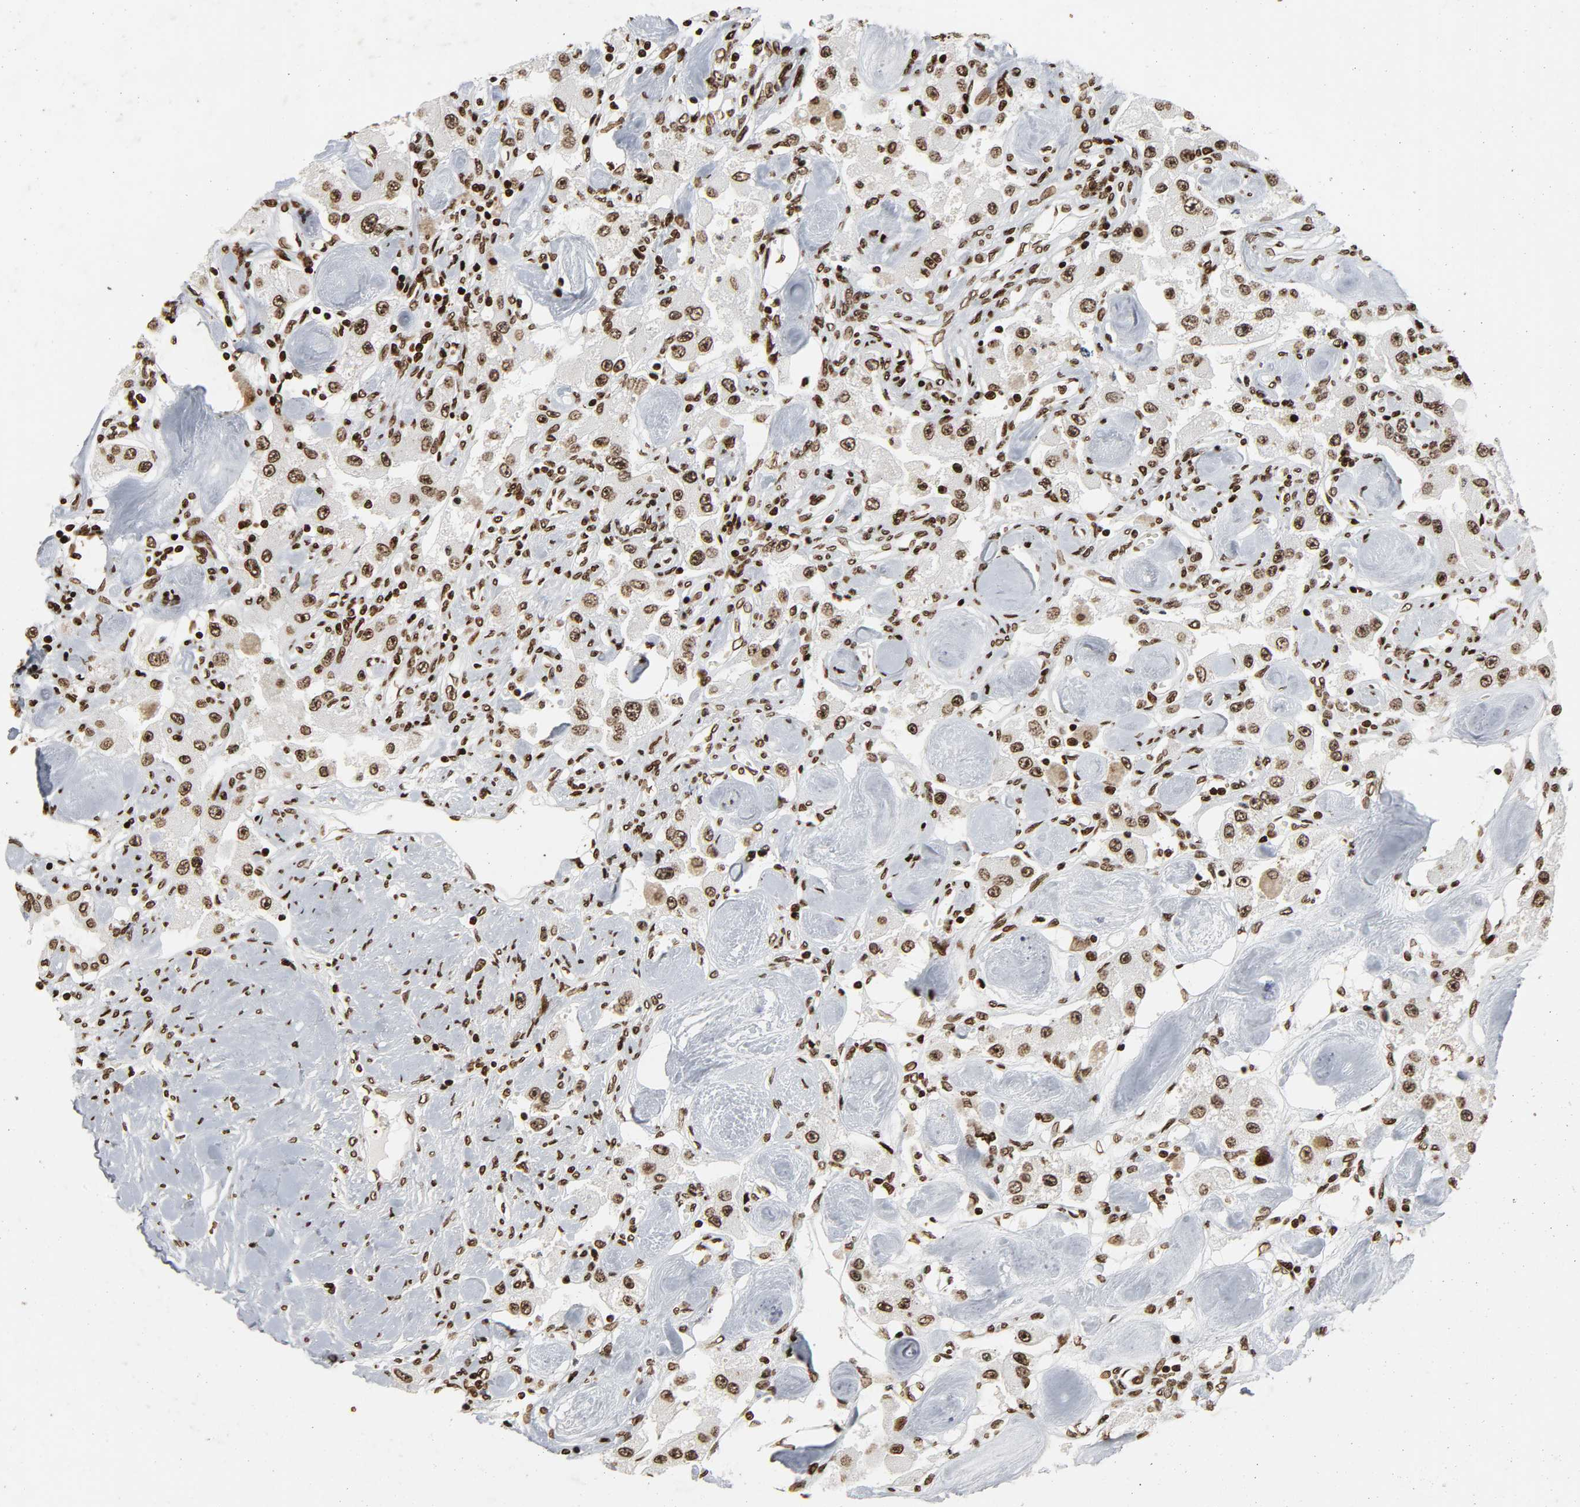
{"staining": {"intensity": "moderate", "quantity": ">75%", "location": "nuclear"}, "tissue": "carcinoid", "cell_type": "Tumor cells", "image_type": "cancer", "snomed": [{"axis": "morphology", "description": "Carcinoid, malignant, NOS"}, {"axis": "topography", "description": "Pancreas"}], "caption": "An immunohistochemistry histopathology image of tumor tissue is shown. Protein staining in brown shows moderate nuclear positivity in carcinoid within tumor cells. The staining is performed using DAB brown chromogen to label protein expression. The nuclei are counter-stained blue using hematoxylin.", "gene": "RXRA", "patient": {"sex": "male", "age": 41}}